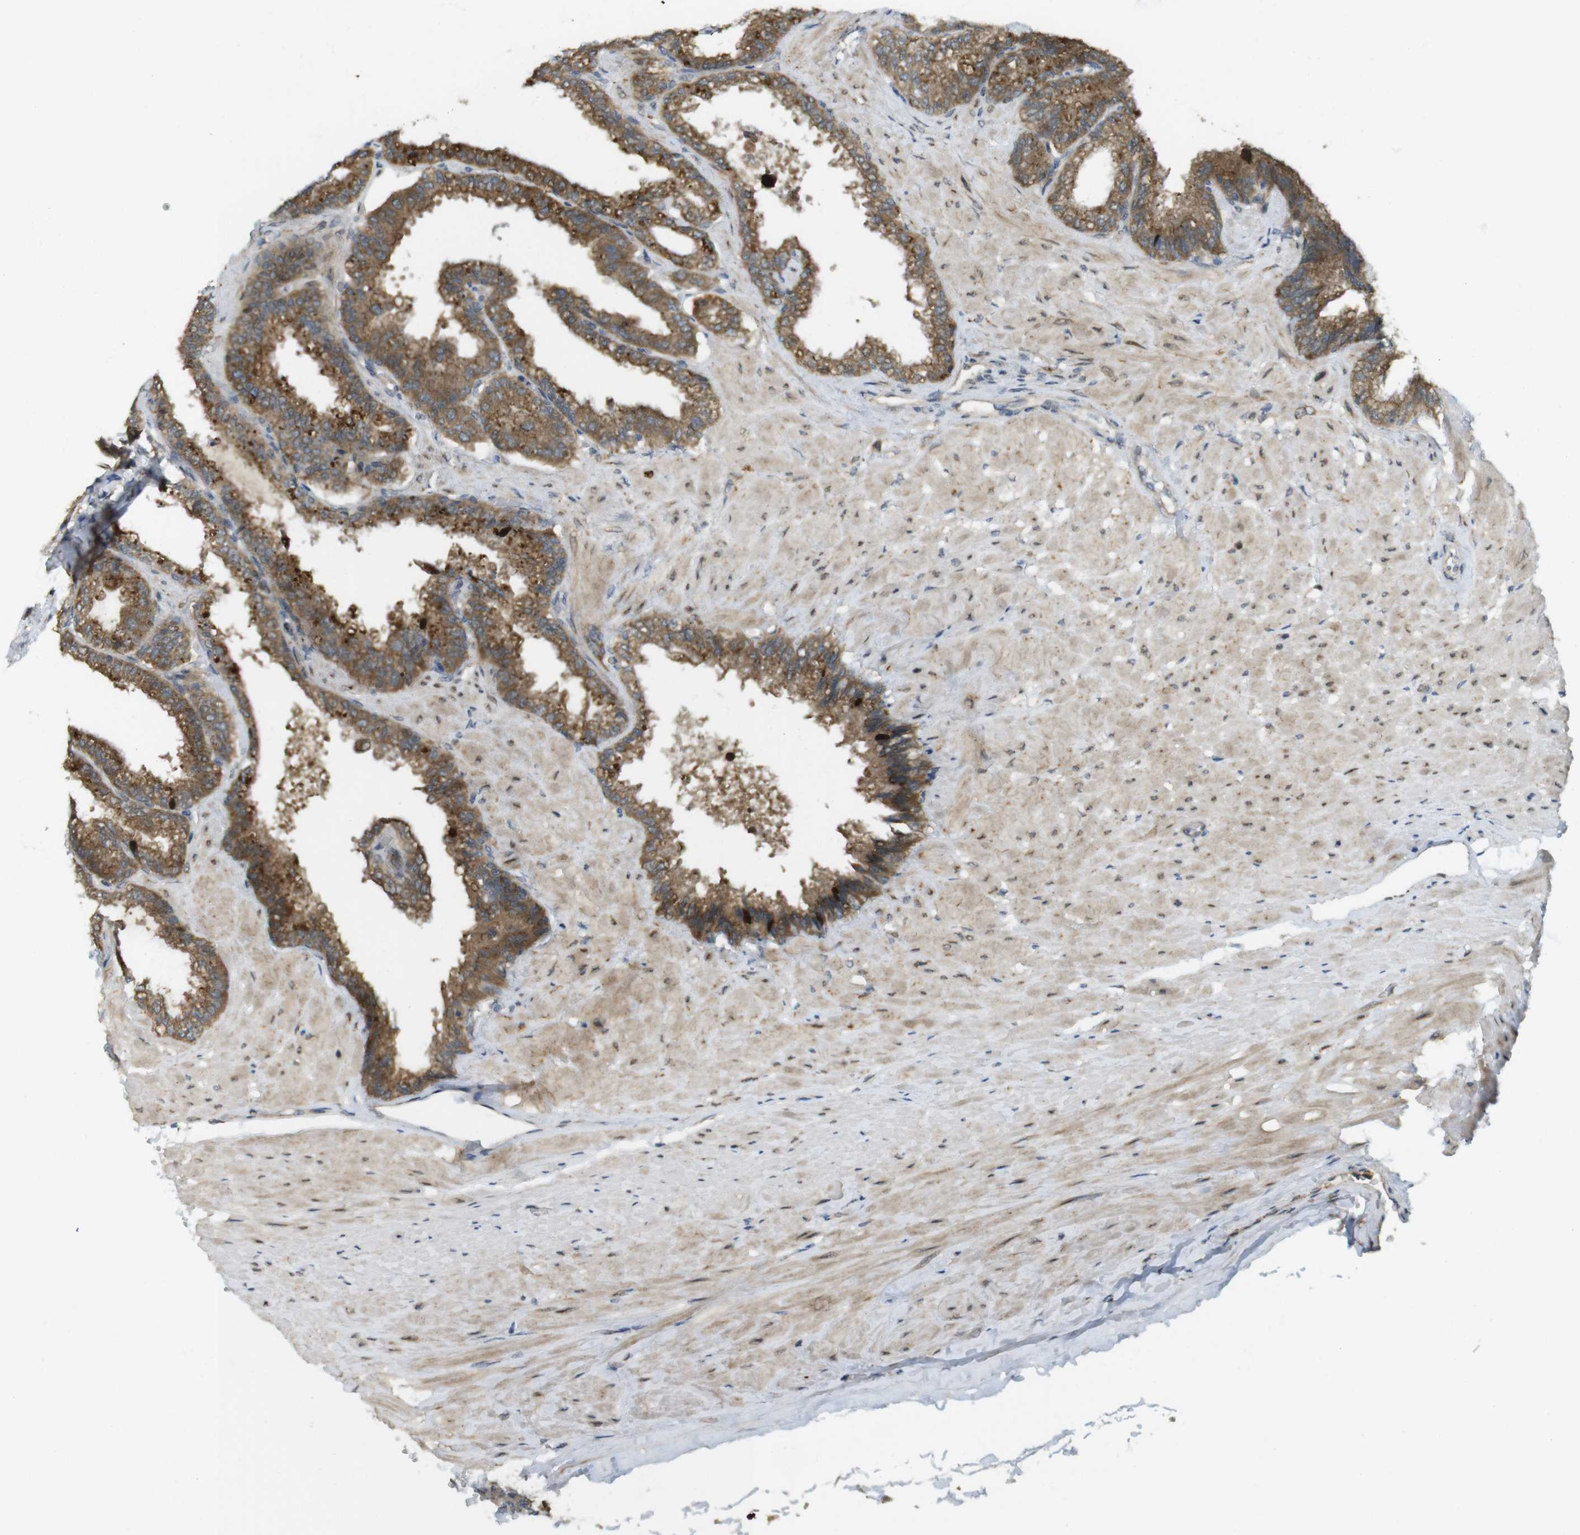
{"staining": {"intensity": "moderate", "quantity": ">75%", "location": "cytoplasmic/membranous"}, "tissue": "seminal vesicle", "cell_type": "Glandular cells", "image_type": "normal", "snomed": [{"axis": "morphology", "description": "Normal tissue, NOS"}, {"axis": "topography", "description": "Seminal veicle"}], "caption": "Immunohistochemistry (IHC) staining of benign seminal vesicle, which demonstrates medium levels of moderate cytoplasmic/membranous expression in about >75% of glandular cells indicating moderate cytoplasmic/membranous protein positivity. The staining was performed using DAB (3,3'-diaminobenzidine) (brown) for protein detection and nuclei were counterstained in hematoxylin (blue).", "gene": "CLRN3", "patient": {"sex": "male", "age": 46}}